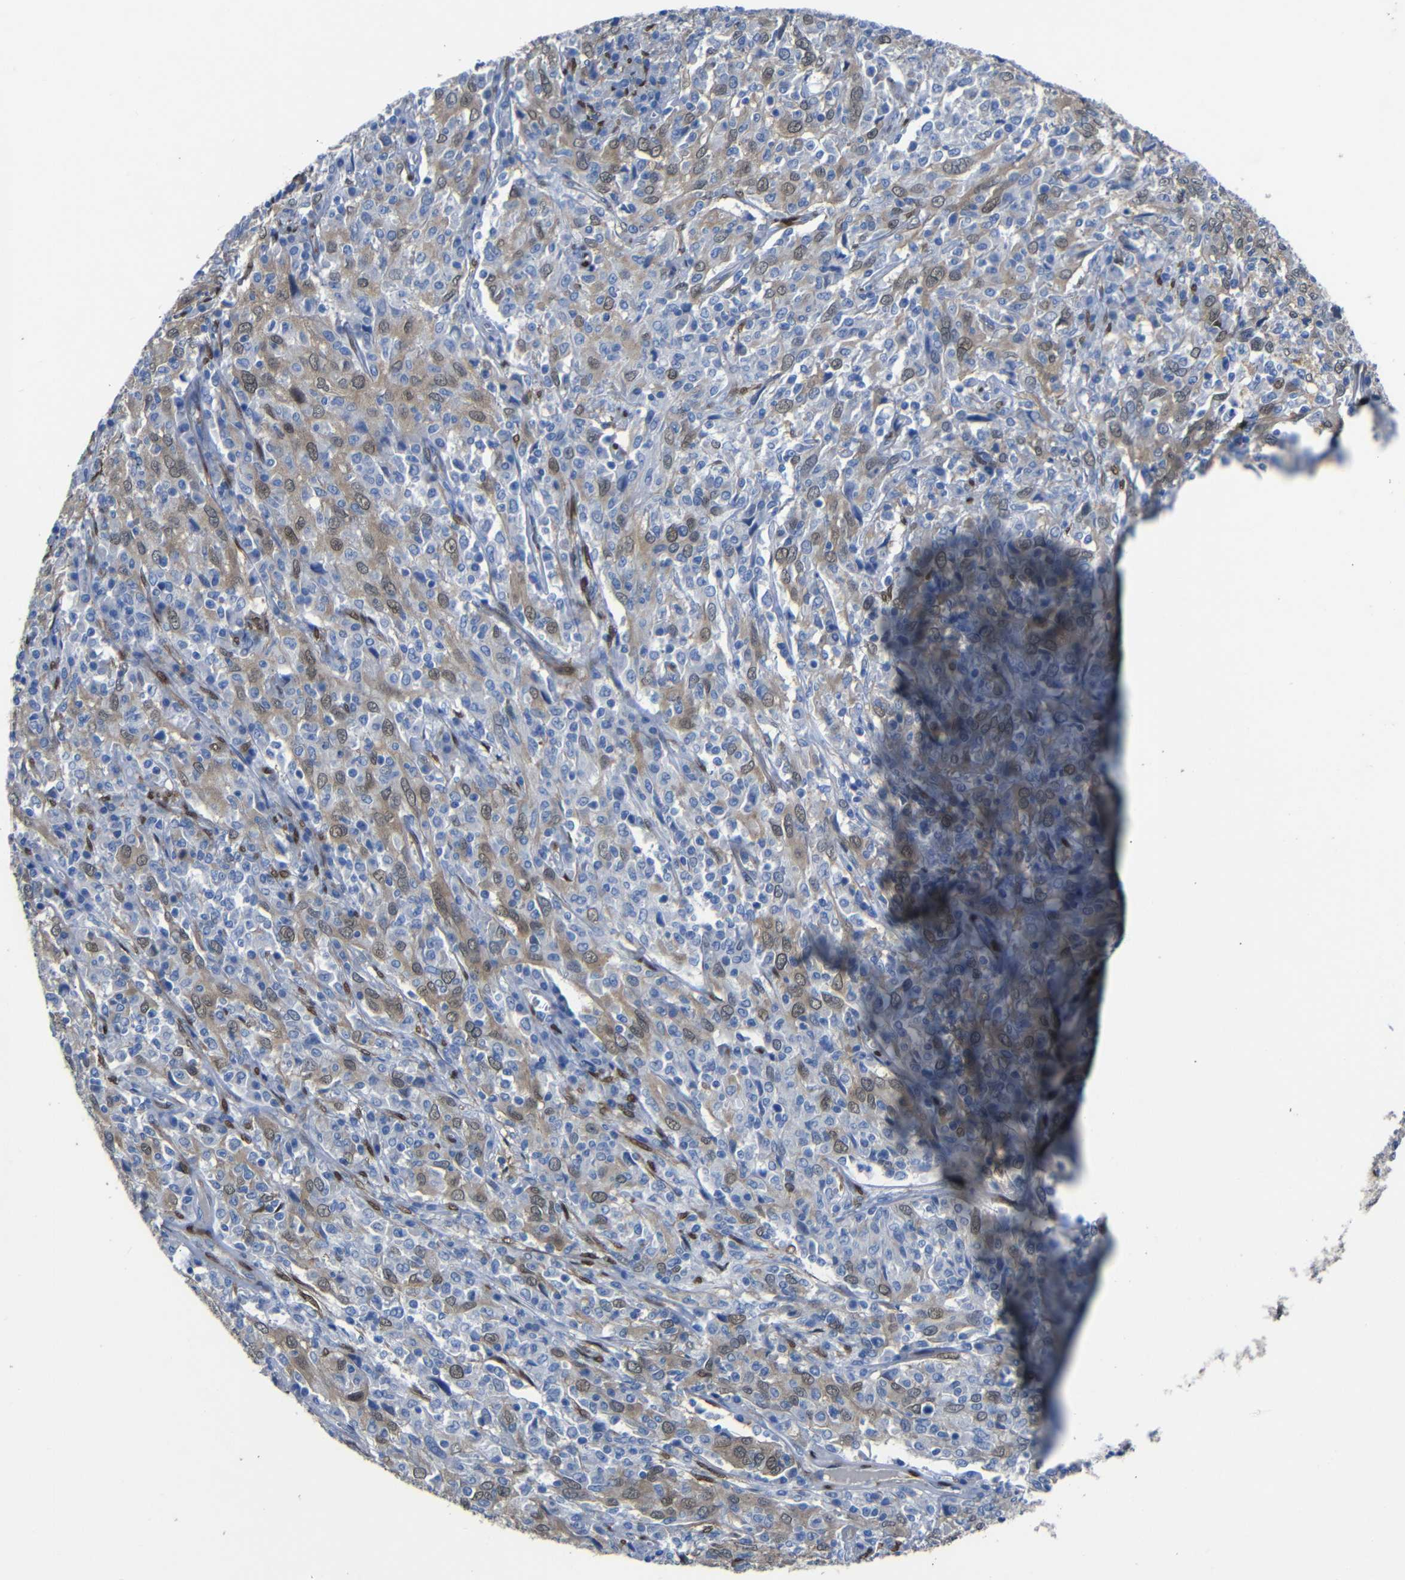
{"staining": {"intensity": "weak", "quantity": "25%-75%", "location": "nuclear"}, "tissue": "cervical cancer", "cell_type": "Tumor cells", "image_type": "cancer", "snomed": [{"axis": "morphology", "description": "Squamous cell carcinoma, NOS"}, {"axis": "topography", "description": "Cervix"}], "caption": "The image exhibits a brown stain indicating the presence of a protein in the nuclear of tumor cells in cervical cancer.", "gene": "YAP1", "patient": {"sex": "female", "age": 46}}